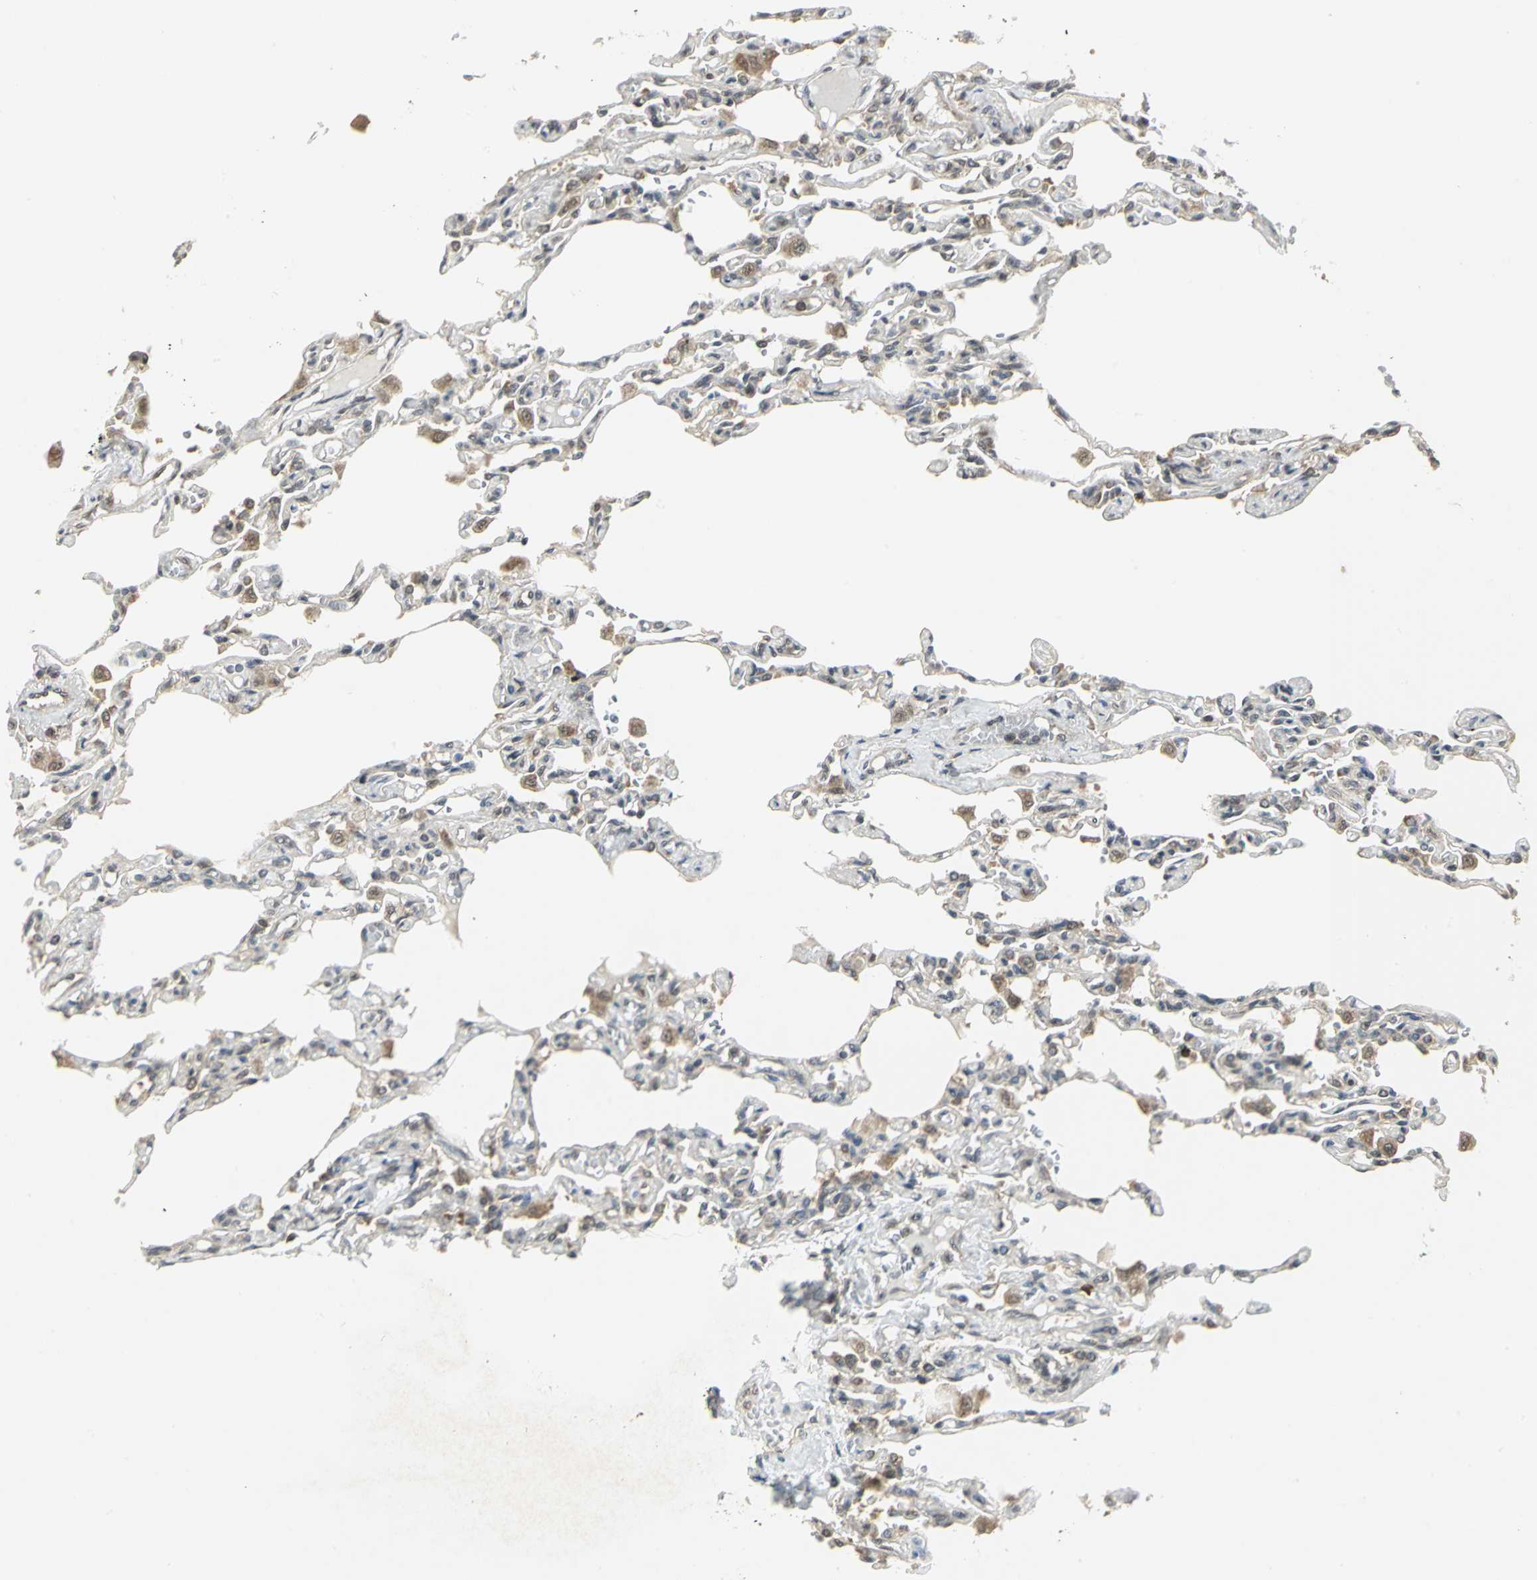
{"staining": {"intensity": "moderate", "quantity": "25%-75%", "location": "cytoplasmic/membranous,nuclear"}, "tissue": "lung", "cell_type": "Alveolar cells", "image_type": "normal", "snomed": [{"axis": "morphology", "description": "Normal tissue, NOS"}, {"axis": "topography", "description": "Lung"}], "caption": "A micrograph showing moderate cytoplasmic/membranous,nuclear expression in approximately 25%-75% of alveolar cells in unremarkable lung, as visualized by brown immunohistochemical staining.", "gene": "PSMC4", "patient": {"sex": "male", "age": 21}}